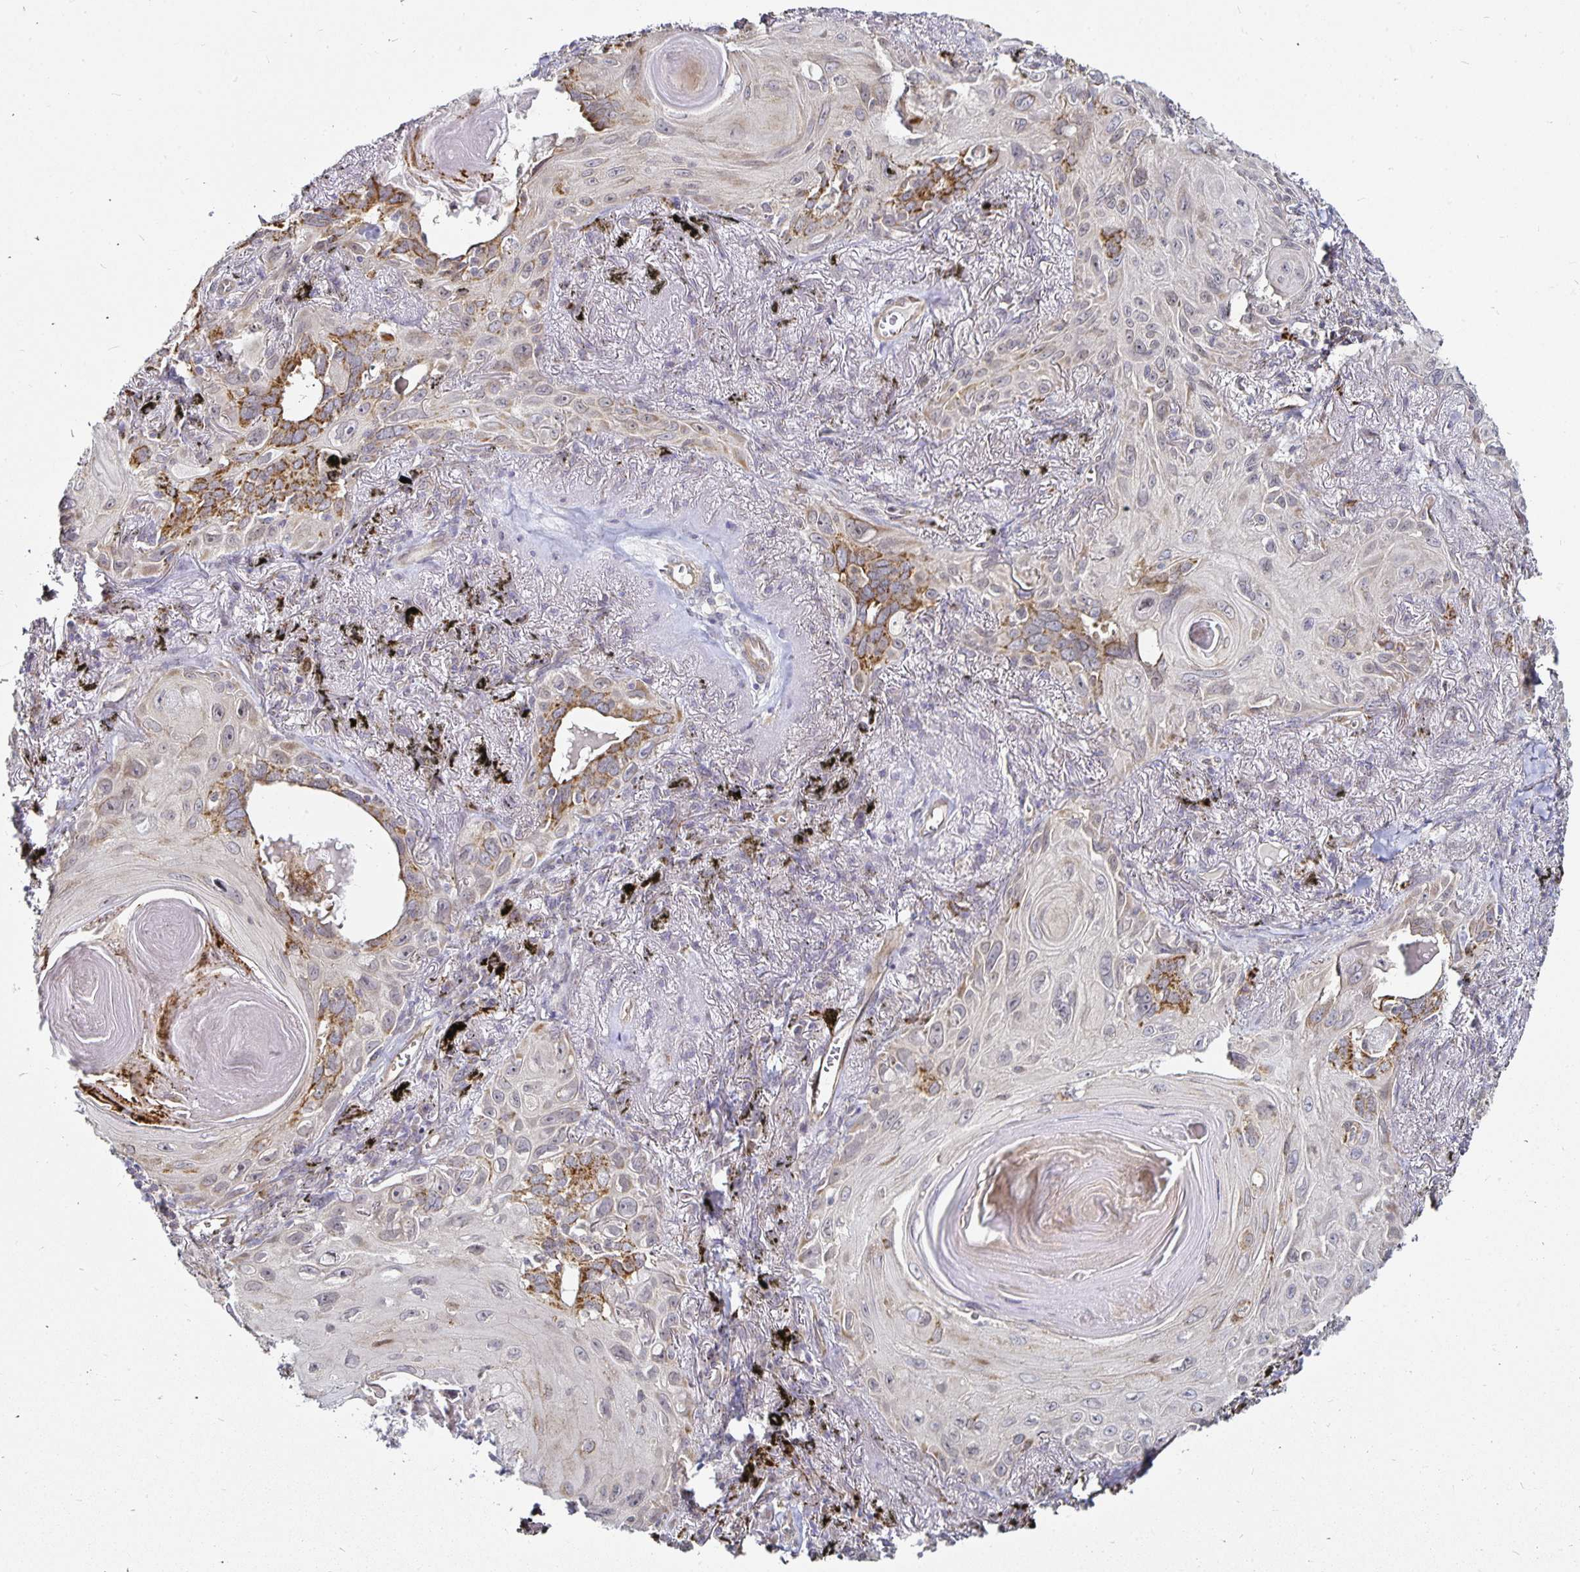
{"staining": {"intensity": "moderate", "quantity": "<25%", "location": "cytoplasmic/membranous"}, "tissue": "lung cancer", "cell_type": "Tumor cells", "image_type": "cancer", "snomed": [{"axis": "morphology", "description": "Squamous cell carcinoma, NOS"}, {"axis": "topography", "description": "Lung"}], "caption": "Immunohistochemical staining of human lung squamous cell carcinoma displays moderate cytoplasmic/membranous protein positivity in approximately <25% of tumor cells. (brown staining indicates protein expression, while blue staining denotes nuclei).", "gene": "CYP27A1", "patient": {"sex": "male", "age": 79}}